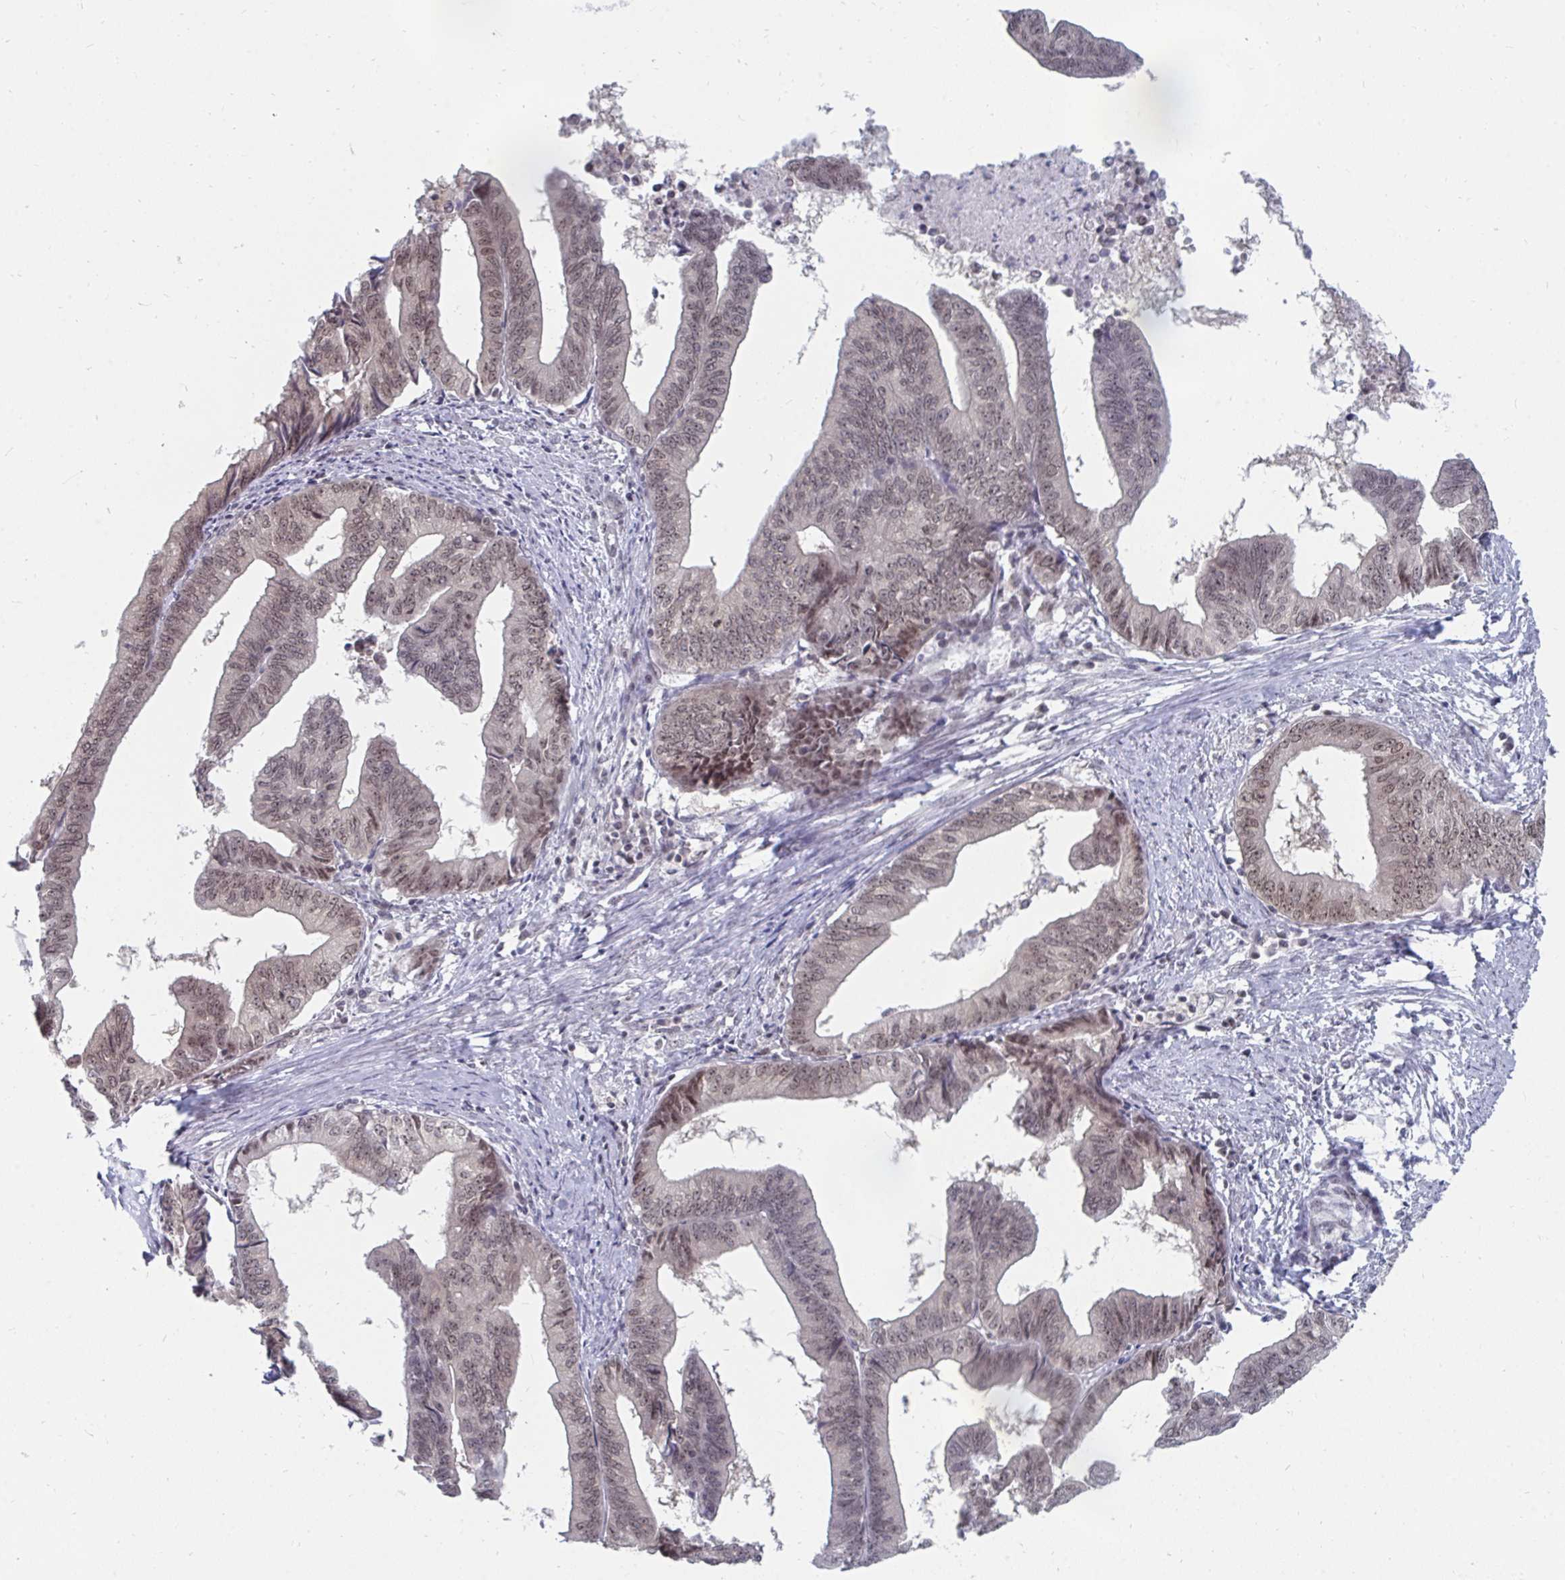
{"staining": {"intensity": "moderate", "quantity": "25%-75%", "location": "nuclear"}, "tissue": "endometrial cancer", "cell_type": "Tumor cells", "image_type": "cancer", "snomed": [{"axis": "morphology", "description": "Adenocarcinoma, NOS"}, {"axis": "topography", "description": "Endometrium"}], "caption": "Immunohistochemical staining of human endometrial cancer reveals moderate nuclear protein staining in about 25%-75% of tumor cells.", "gene": "TRIP12", "patient": {"sex": "female", "age": 65}}